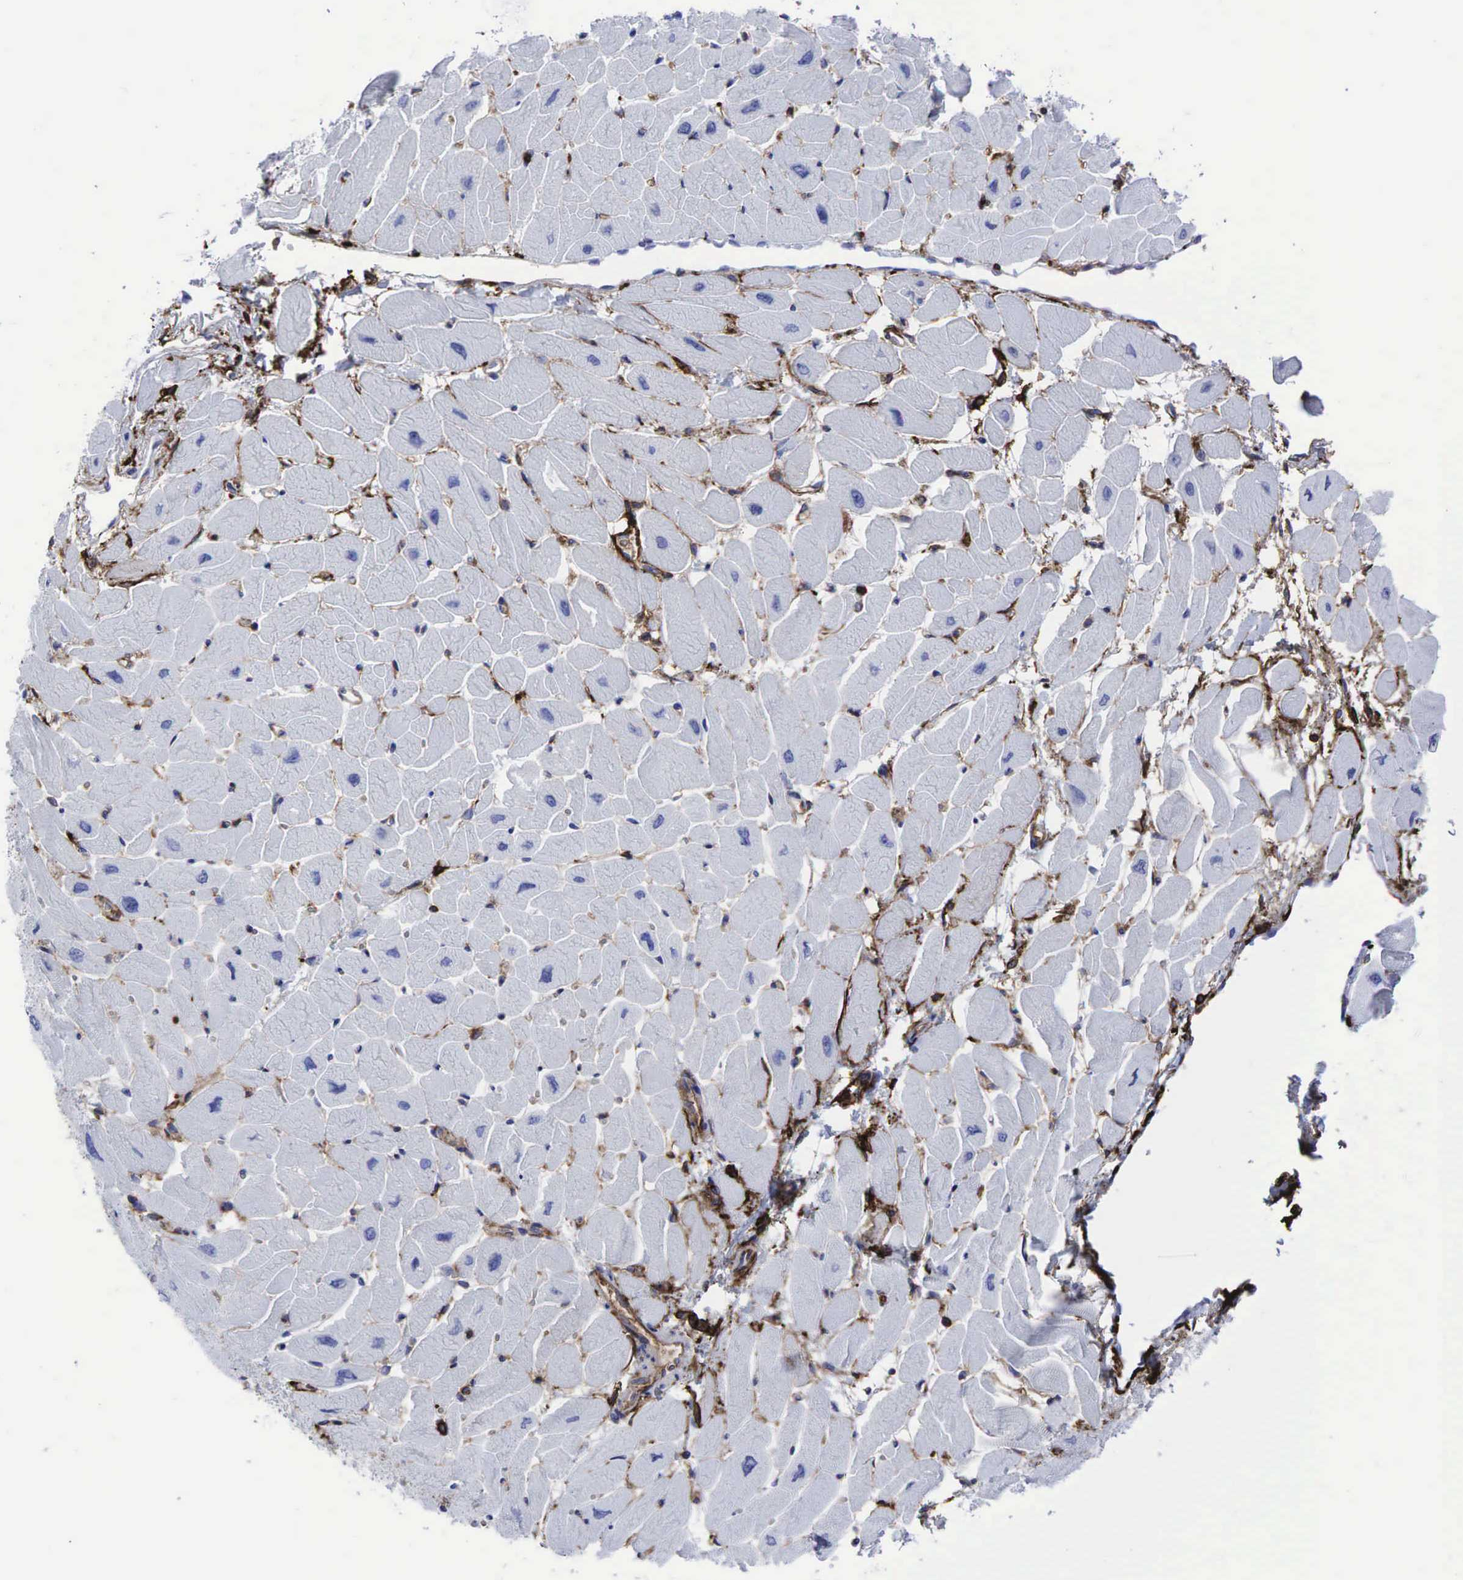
{"staining": {"intensity": "negative", "quantity": "none", "location": "none"}, "tissue": "heart muscle", "cell_type": "Cardiomyocytes", "image_type": "normal", "snomed": [{"axis": "morphology", "description": "Normal tissue, NOS"}, {"axis": "topography", "description": "Heart"}], "caption": "Protein analysis of unremarkable heart muscle displays no significant expression in cardiomyocytes.", "gene": "CD44", "patient": {"sex": "female", "age": 54}}